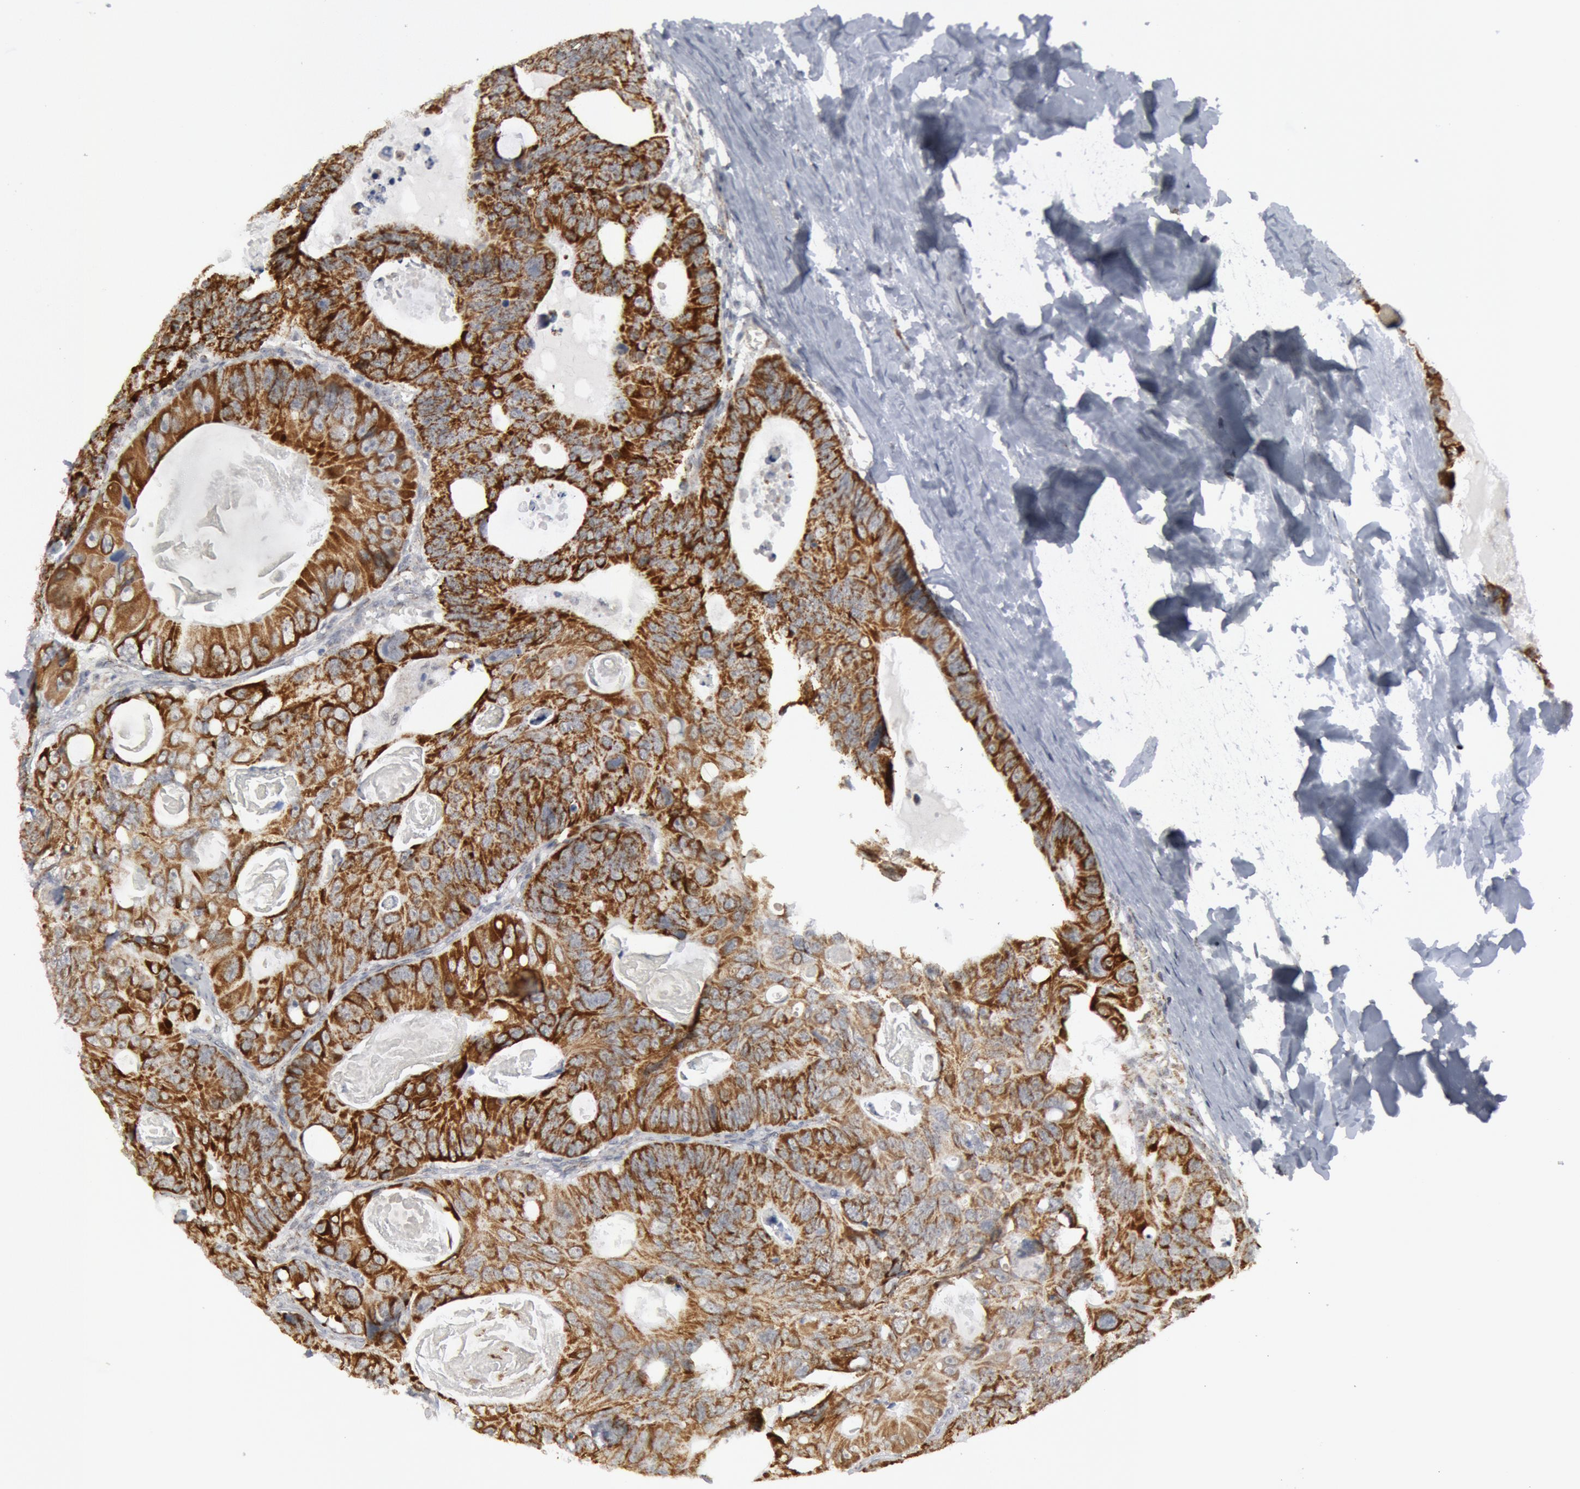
{"staining": {"intensity": "strong", "quantity": ">75%", "location": "cytoplasmic/membranous"}, "tissue": "colorectal cancer", "cell_type": "Tumor cells", "image_type": "cancer", "snomed": [{"axis": "morphology", "description": "Adenocarcinoma, NOS"}, {"axis": "topography", "description": "Colon"}], "caption": "Immunohistochemical staining of human colorectal cancer (adenocarcinoma) displays high levels of strong cytoplasmic/membranous expression in approximately >75% of tumor cells.", "gene": "CASP9", "patient": {"sex": "female", "age": 55}}